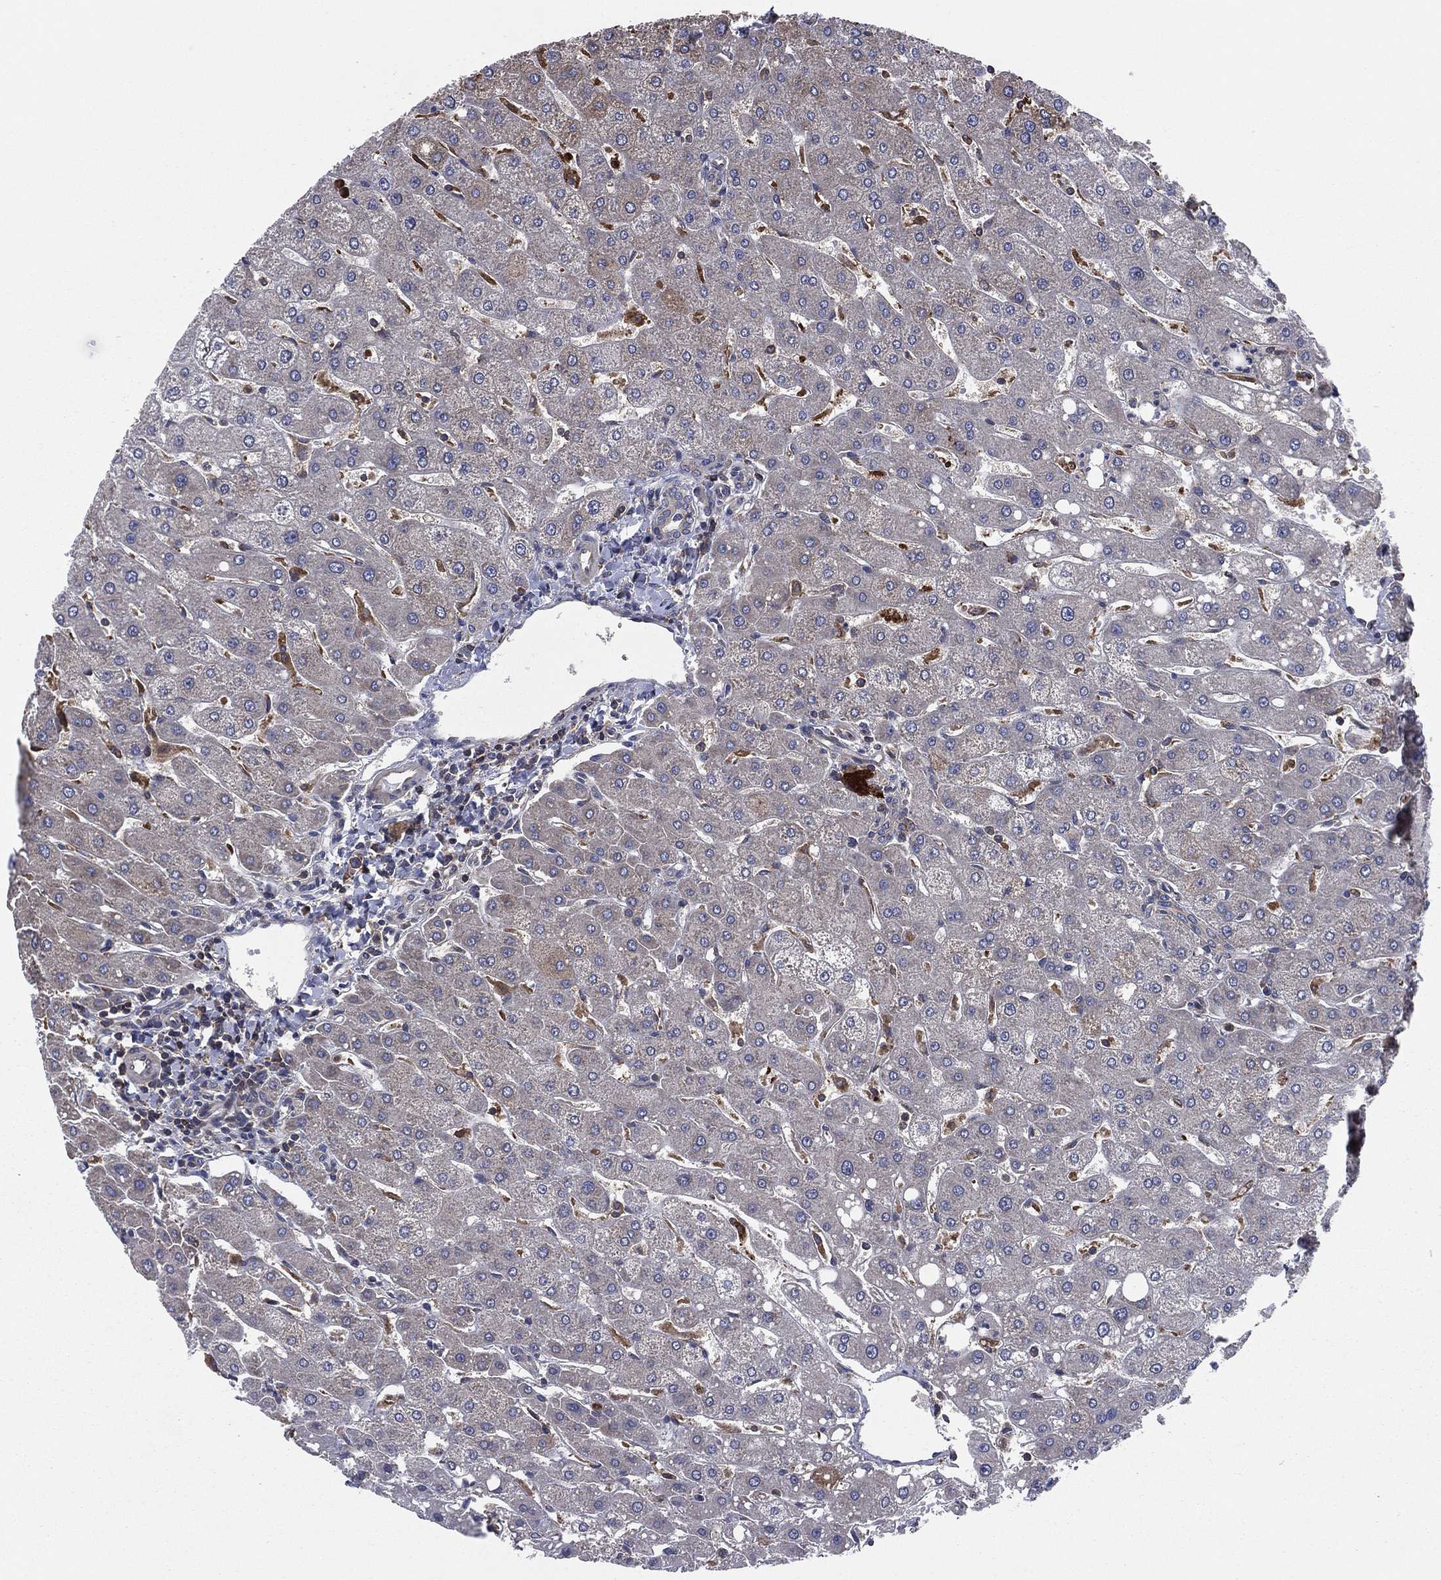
{"staining": {"intensity": "negative", "quantity": "none", "location": "none"}, "tissue": "liver", "cell_type": "Cholangiocytes", "image_type": "normal", "snomed": [{"axis": "morphology", "description": "Normal tissue, NOS"}, {"axis": "topography", "description": "Liver"}], "caption": "Liver was stained to show a protein in brown. There is no significant expression in cholangiocytes. The staining was performed using DAB (3,3'-diaminobenzidine) to visualize the protein expression in brown, while the nuclei were stained in blue with hematoxylin (Magnification: 20x).", "gene": "C2orf76", "patient": {"sex": "male", "age": 67}}